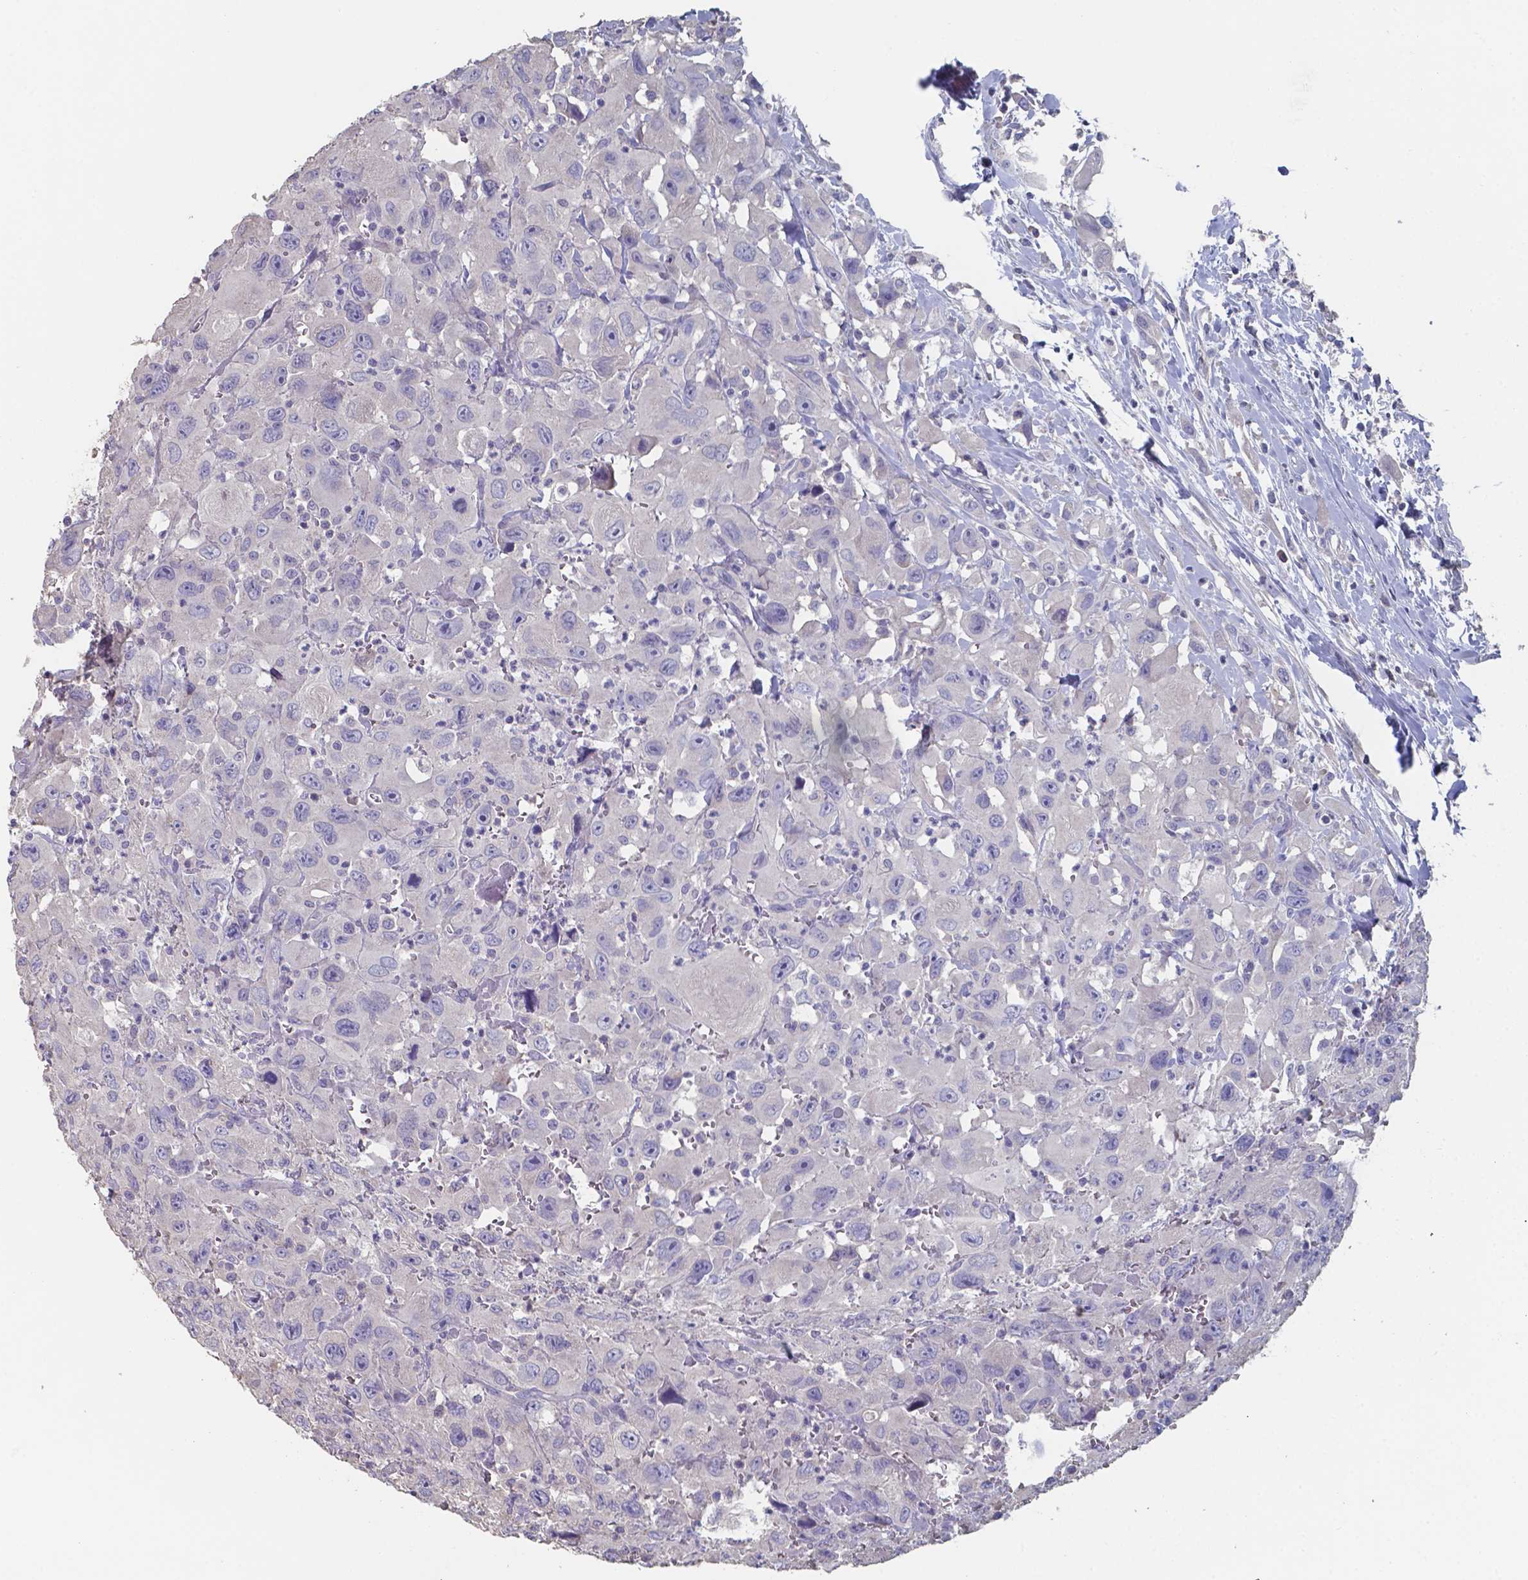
{"staining": {"intensity": "negative", "quantity": "none", "location": "none"}, "tissue": "head and neck cancer", "cell_type": "Tumor cells", "image_type": "cancer", "snomed": [{"axis": "morphology", "description": "Squamous cell carcinoma, NOS"}, {"axis": "morphology", "description": "Squamous cell carcinoma, metastatic, NOS"}, {"axis": "topography", "description": "Oral tissue"}, {"axis": "topography", "description": "Head-Neck"}], "caption": "High power microscopy micrograph of an immunohistochemistry image of metastatic squamous cell carcinoma (head and neck), revealing no significant expression in tumor cells.", "gene": "FOXJ1", "patient": {"sex": "female", "age": 85}}